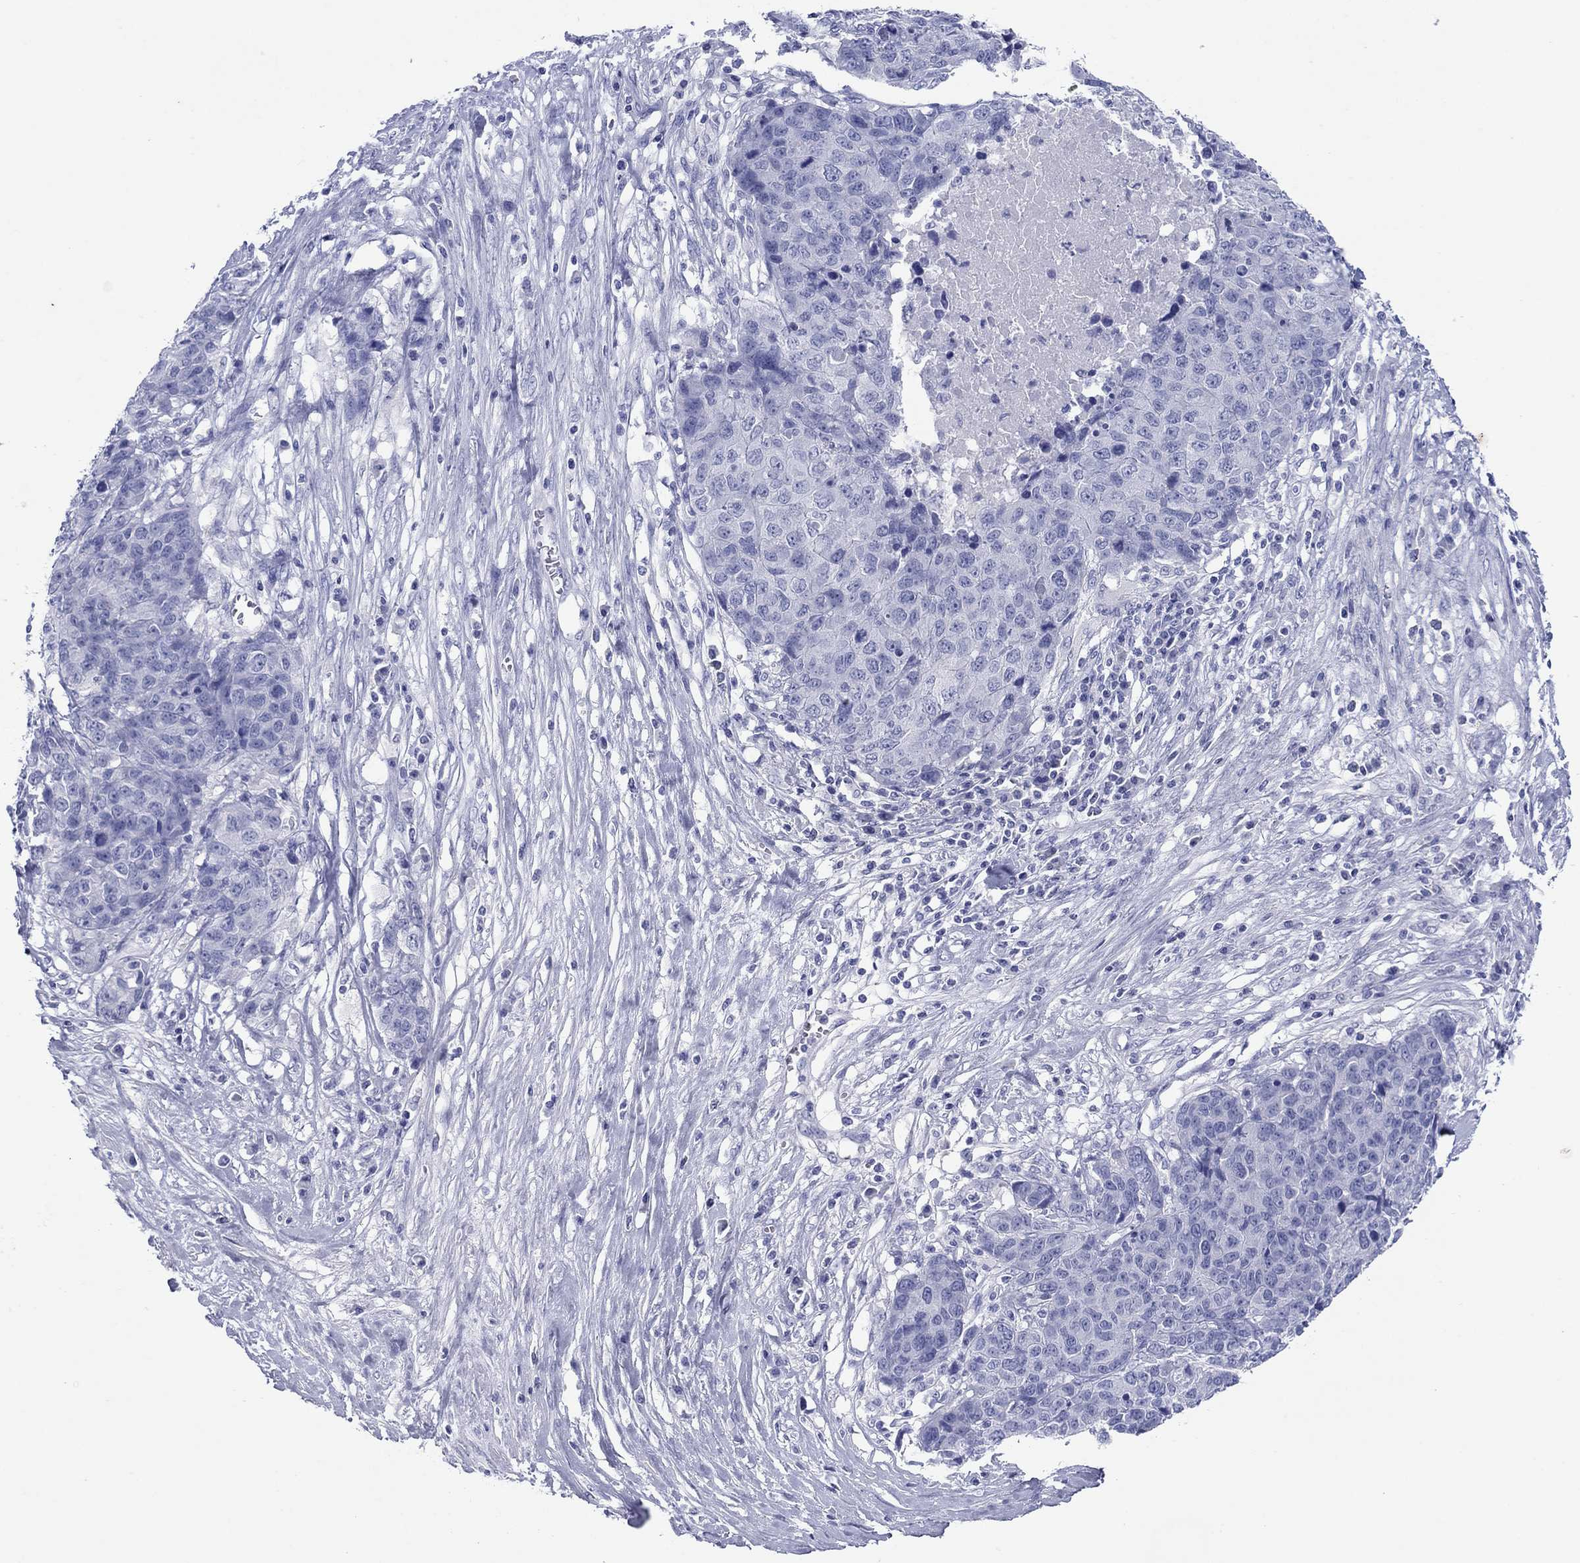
{"staining": {"intensity": "negative", "quantity": "none", "location": "none"}, "tissue": "ovarian cancer", "cell_type": "Tumor cells", "image_type": "cancer", "snomed": [{"axis": "morphology", "description": "Cystadenocarcinoma, serous, NOS"}, {"axis": "topography", "description": "Ovary"}], "caption": "Tumor cells are negative for protein expression in human serous cystadenocarcinoma (ovarian). The staining was performed using DAB to visualize the protein expression in brown, while the nuclei were stained in blue with hematoxylin (Magnification: 20x).", "gene": "ATP4A", "patient": {"sex": "female", "age": 87}}